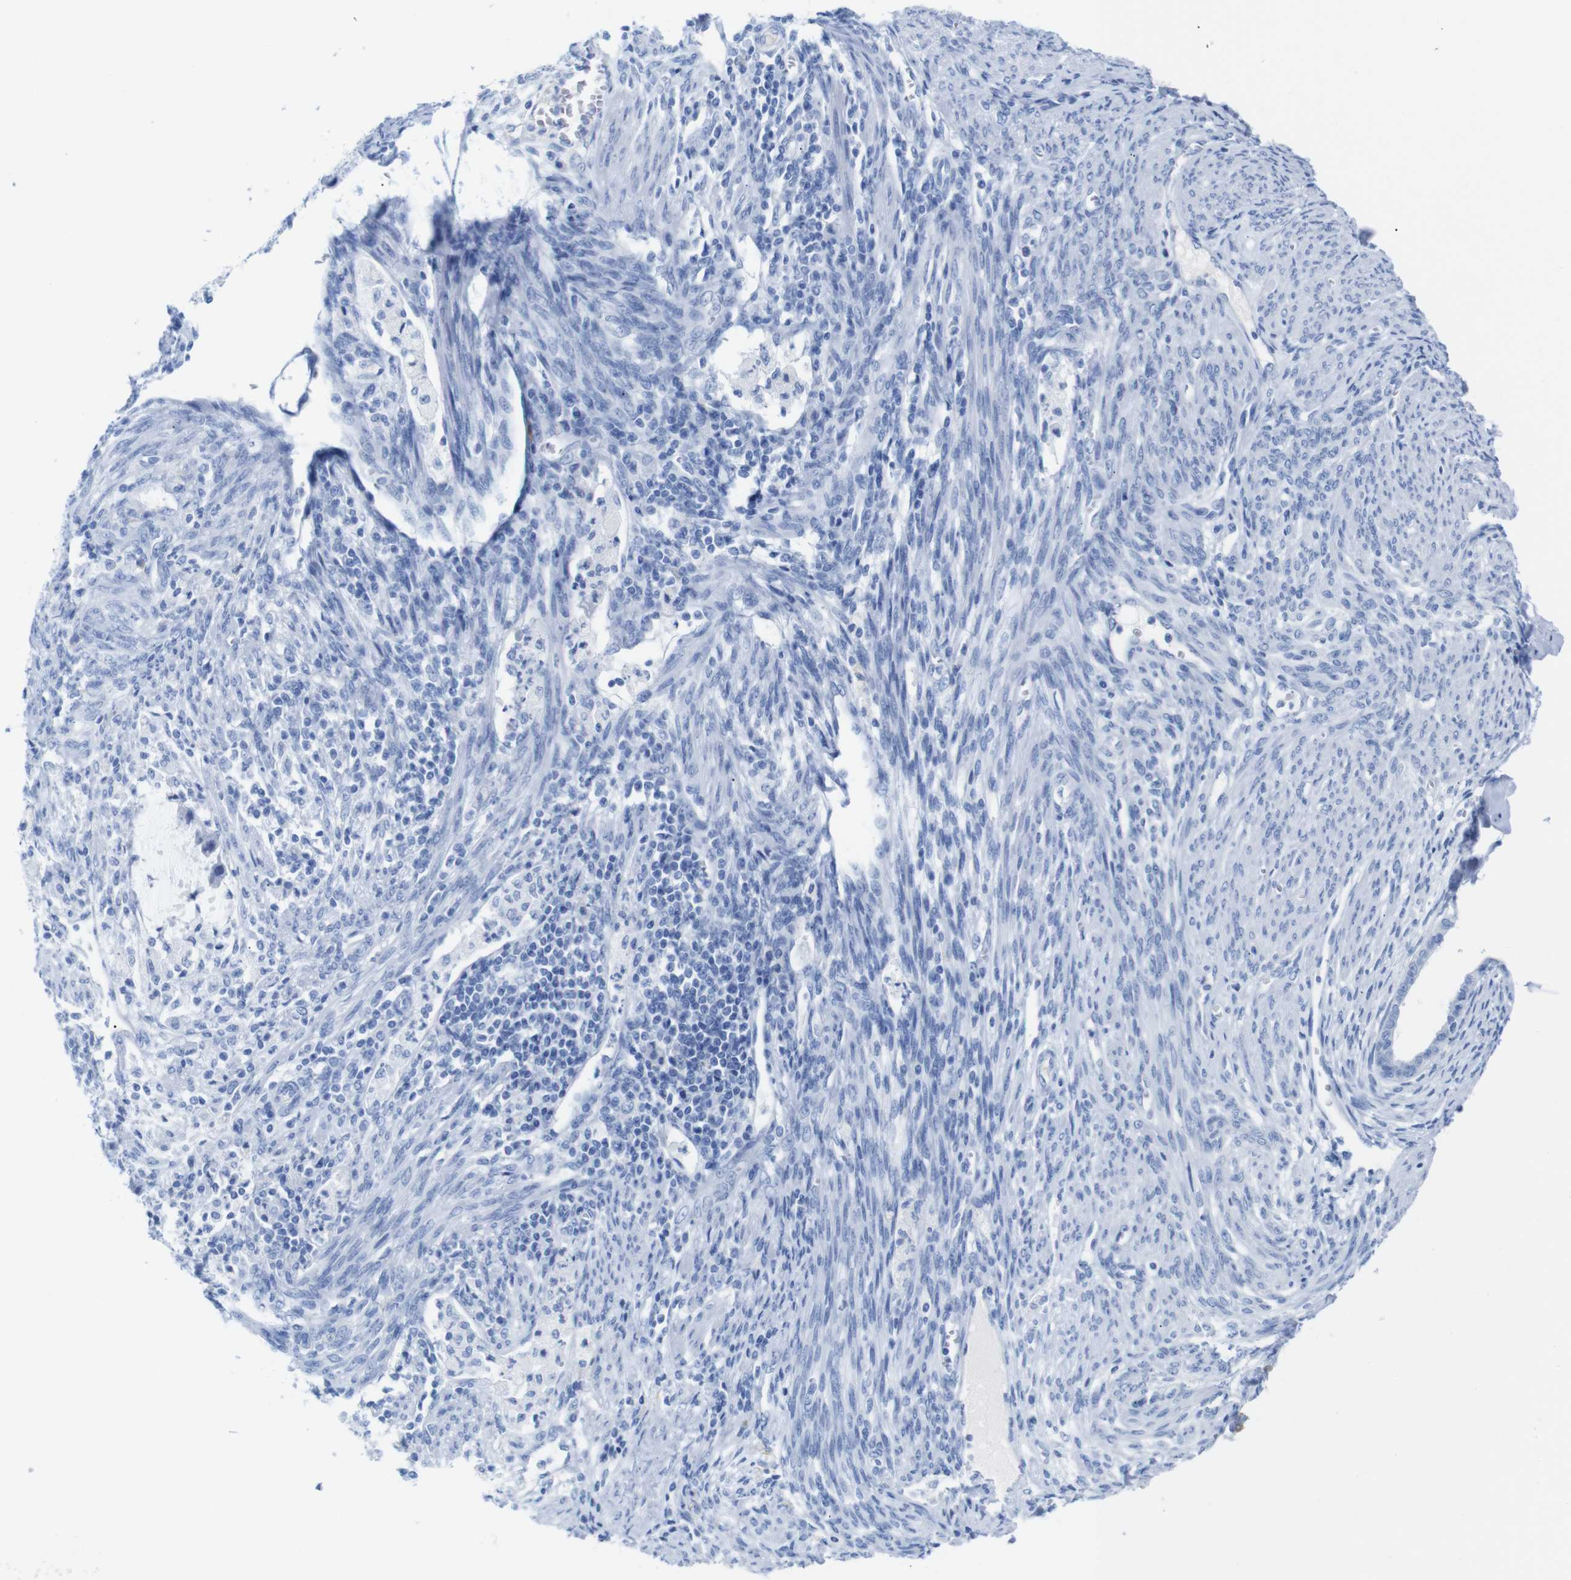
{"staining": {"intensity": "negative", "quantity": "none", "location": "none"}, "tissue": "cervical cancer", "cell_type": "Tumor cells", "image_type": "cancer", "snomed": [{"axis": "morphology", "description": "Normal tissue, NOS"}, {"axis": "morphology", "description": "Adenocarcinoma, NOS"}, {"axis": "topography", "description": "Cervix"}, {"axis": "topography", "description": "Endometrium"}], "caption": "The histopathology image reveals no staining of tumor cells in adenocarcinoma (cervical). The staining is performed using DAB brown chromogen with nuclei counter-stained in using hematoxylin.", "gene": "ERVMER34-1", "patient": {"sex": "female", "age": 86}}